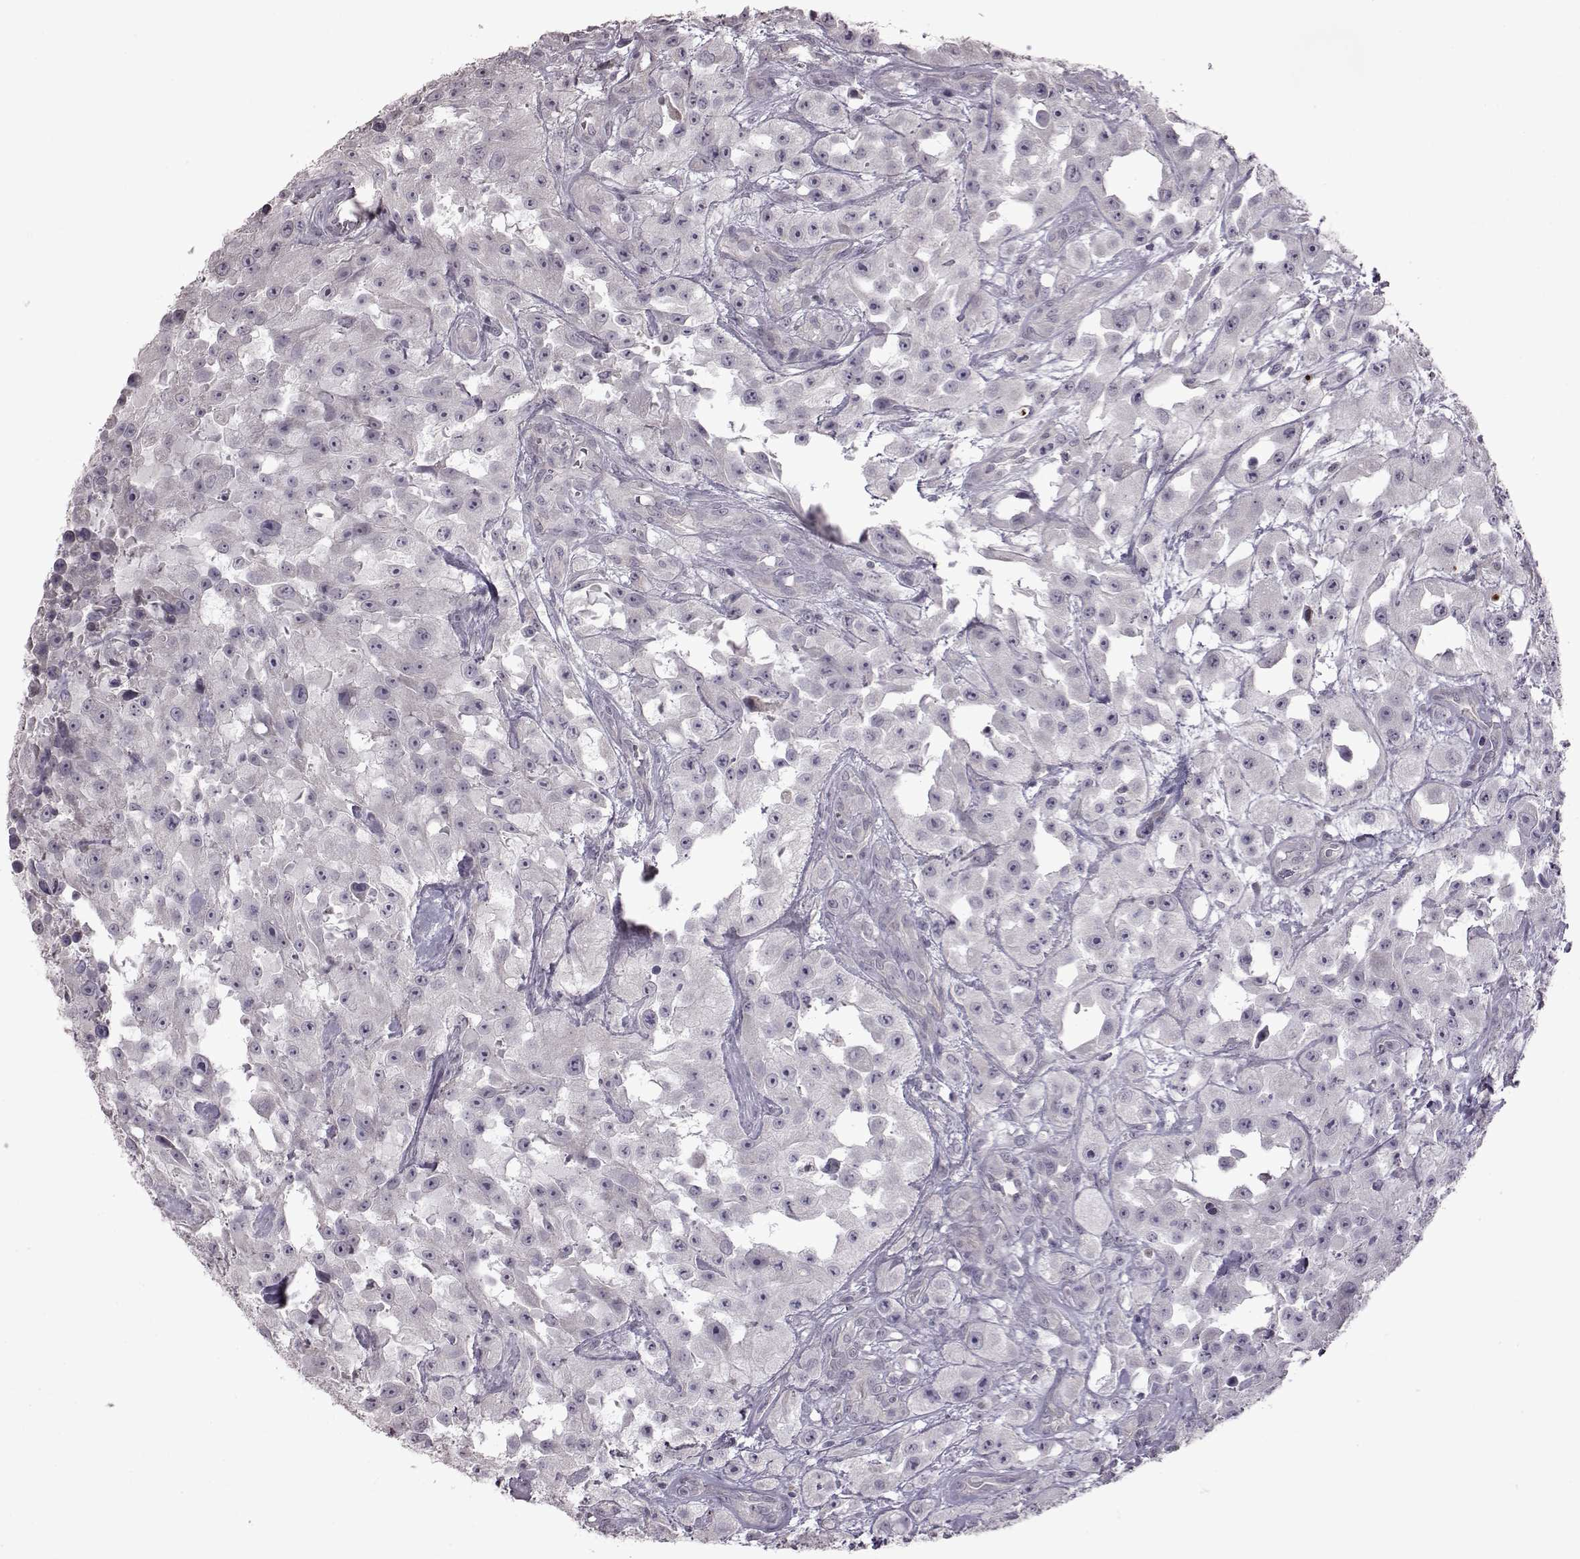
{"staining": {"intensity": "negative", "quantity": "none", "location": "none"}, "tissue": "urothelial cancer", "cell_type": "Tumor cells", "image_type": "cancer", "snomed": [{"axis": "morphology", "description": "Urothelial carcinoma, High grade"}, {"axis": "topography", "description": "Urinary bladder"}], "caption": "Photomicrograph shows no significant protein expression in tumor cells of high-grade urothelial carcinoma.", "gene": "GAL", "patient": {"sex": "male", "age": 79}}